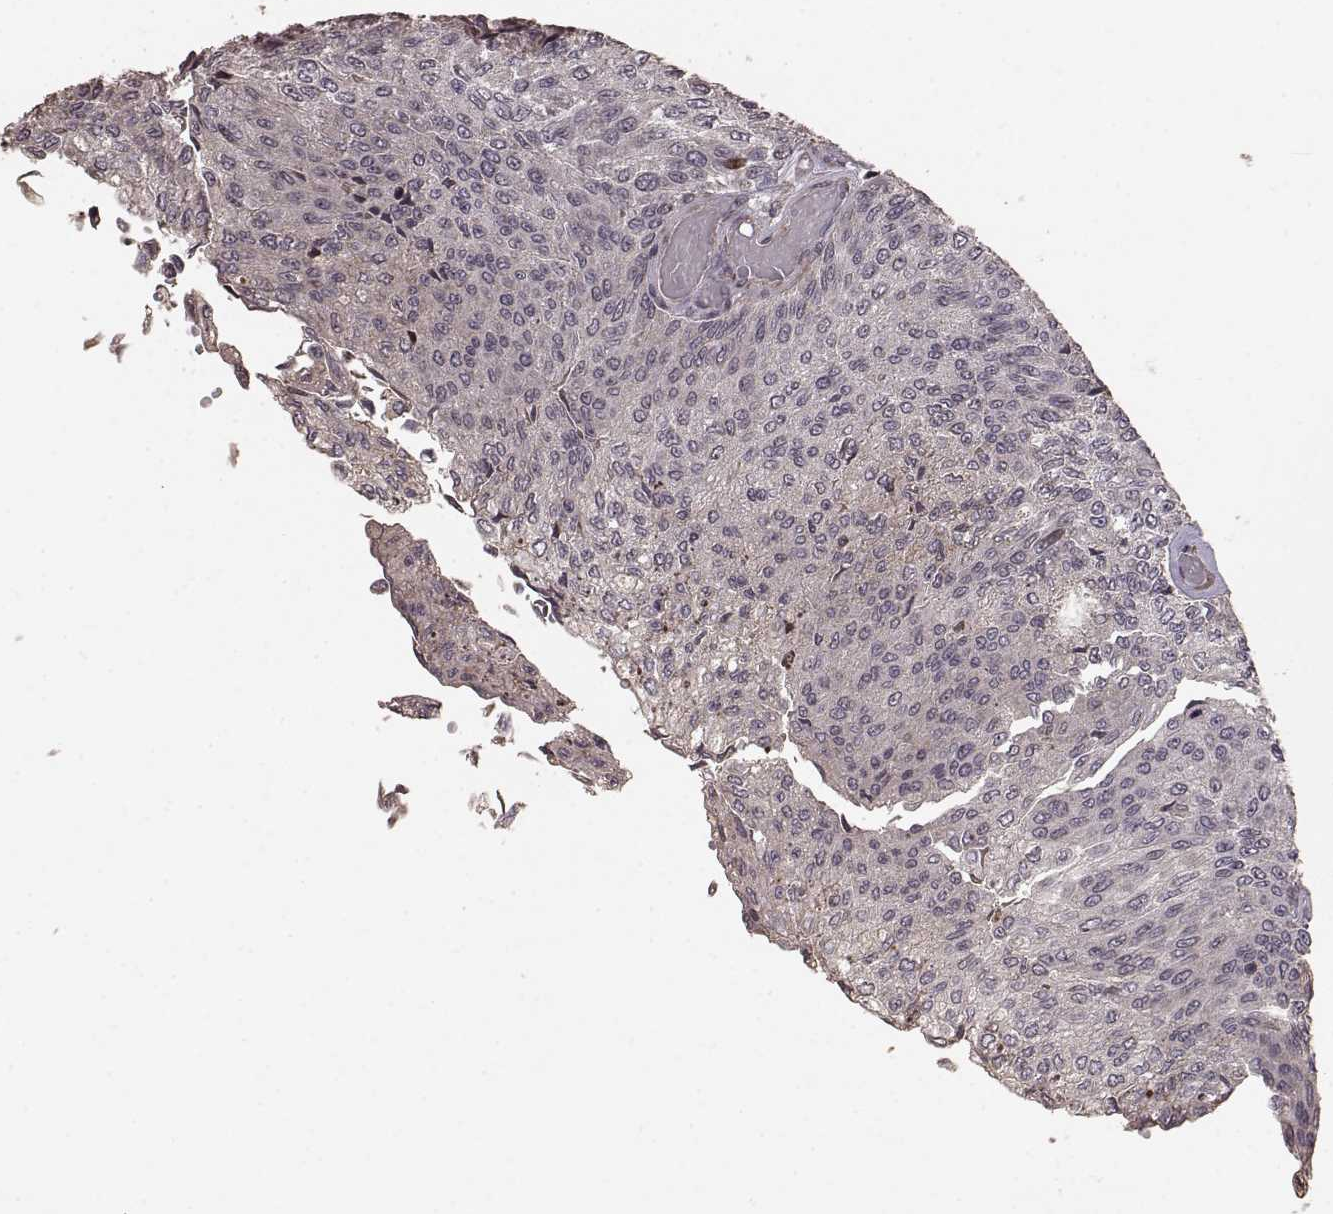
{"staining": {"intensity": "weak", "quantity": ">75%", "location": "cytoplasmic/membranous"}, "tissue": "urothelial cancer", "cell_type": "Tumor cells", "image_type": "cancer", "snomed": [{"axis": "morphology", "description": "Urothelial carcinoma, Low grade"}, {"axis": "topography", "description": "Ureter, NOS"}, {"axis": "topography", "description": "Urinary bladder"}], "caption": "Immunohistochemistry (IHC) photomicrograph of neoplastic tissue: human urothelial cancer stained using IHC reveals low levels of weak protein expression localized specifically in the cytoplasmic/membranous of tumor cells, appearing as a cytoplasmic/membranous brown color.", "gene": "USP15", "patient": {"sex": "male", "age": 78}}